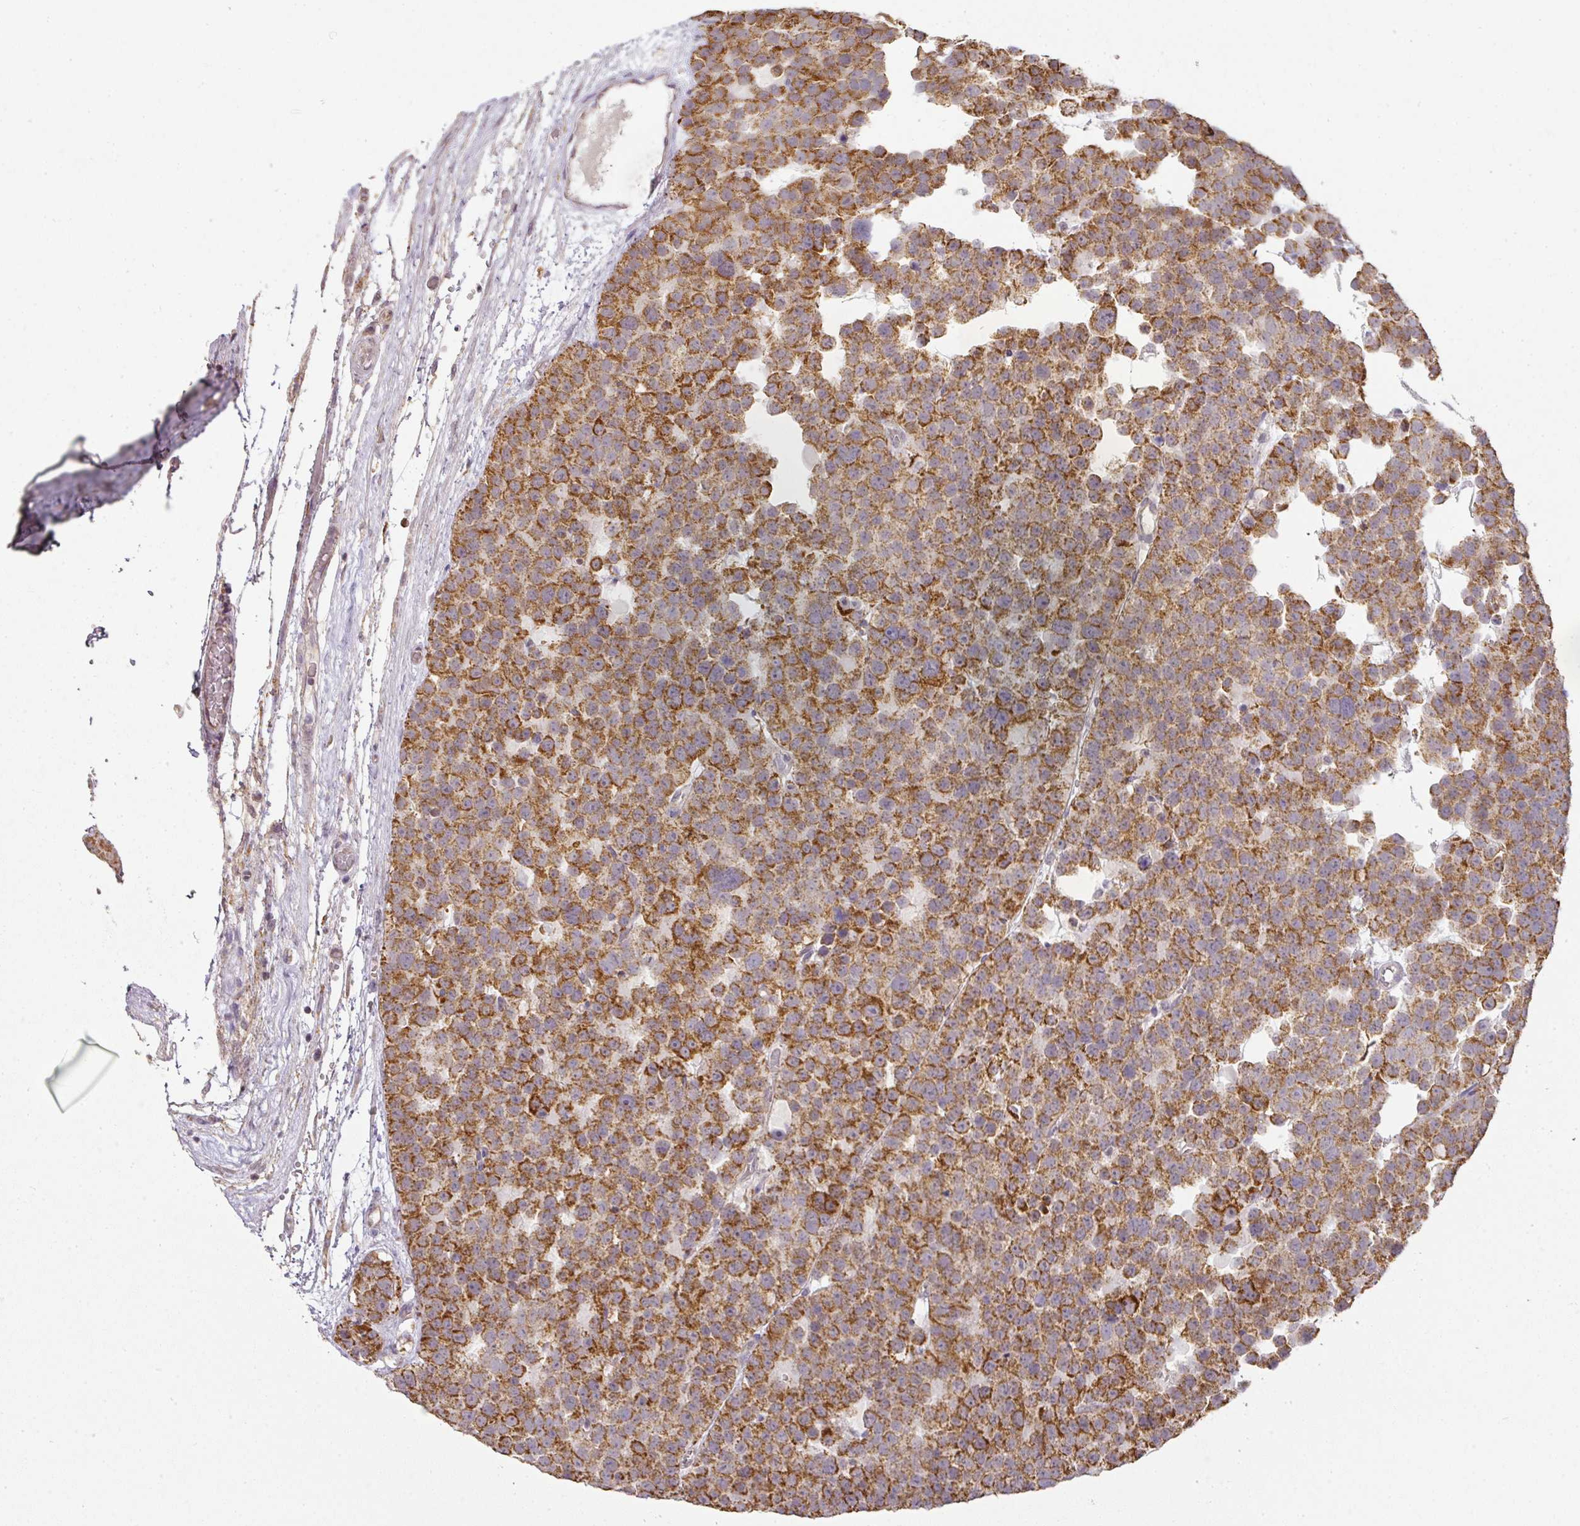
{"staining": {"intensity": "strong", "quantity": ">75%", "location": "cytoplasmic/membranous"}, "tissue": "testis cancer", "cell_type": "Tumor cells", "image_type": "cancer", "snomed": [{"axis": "morphology", "description": "Seminoma, NOS"}, {"axis": "topography", "description": "Testis"}], "caption": "Human seminoma (testis) stained with a protein marker displays strong staining in tumor cells.", "gene": "MYOM2", "patient": {"sex": "male", "age": 71}}